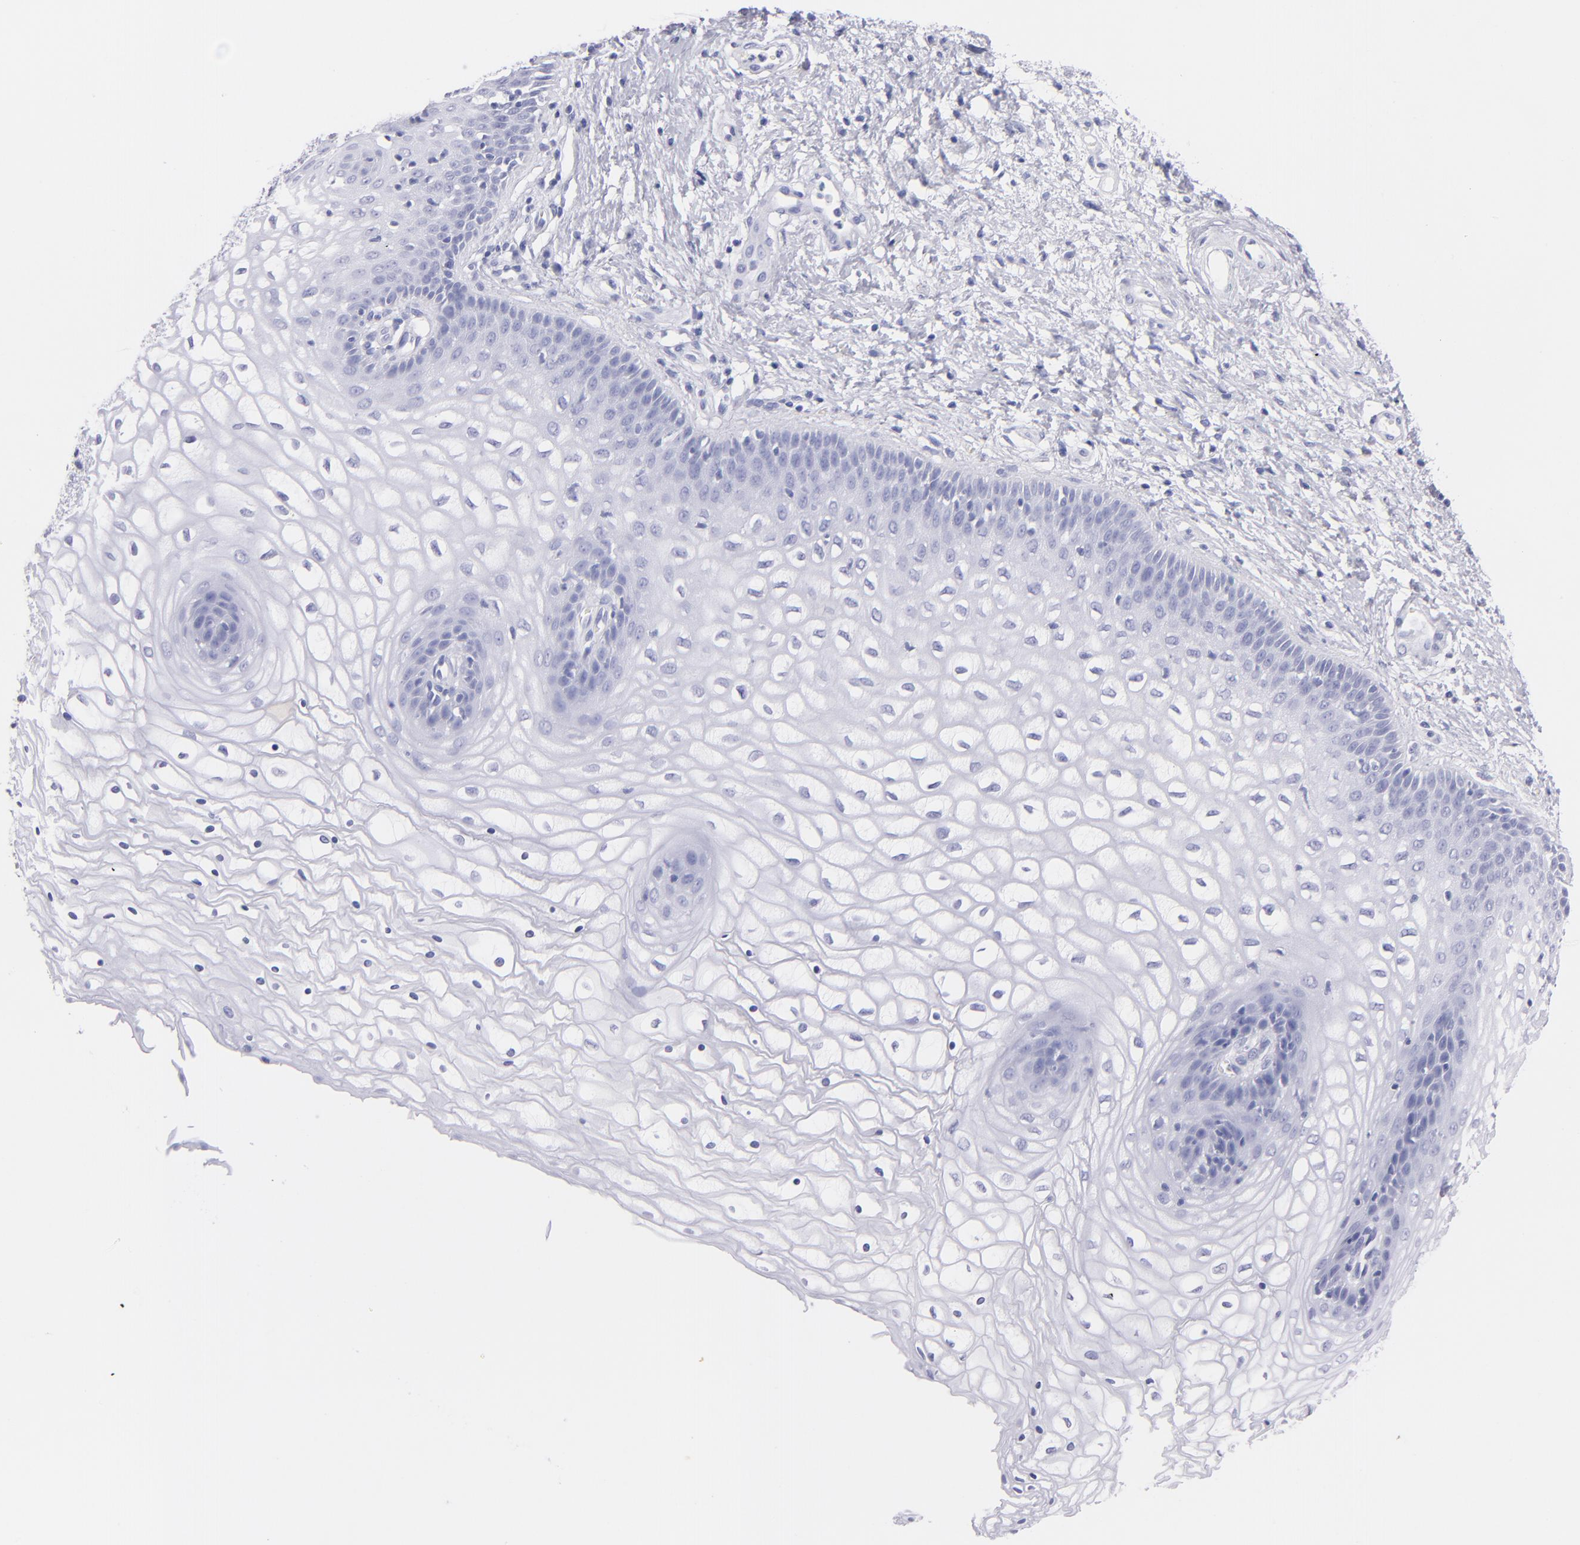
{"staining": {"intensity": "negative", "quantity": "none", "location": "none"}, "tissue": "vagina", "cell_type": "Squamous epithelial cells", "image_type": "normal", "snomed": [{"axis": "morphology", "description": "Normal tissue, NOS"}, {"axis": "topography", "description": "Vagina"}], "caption": "Immunohistochemistry micrograph of benign vagina: vagina stained with DAB displays no significant protein positivity in squamous epithelial cells. (IHC, brightfield microscopy, high magnification).", "gene": "PRPH", "patient": {"sex": "female", "age": 34}}